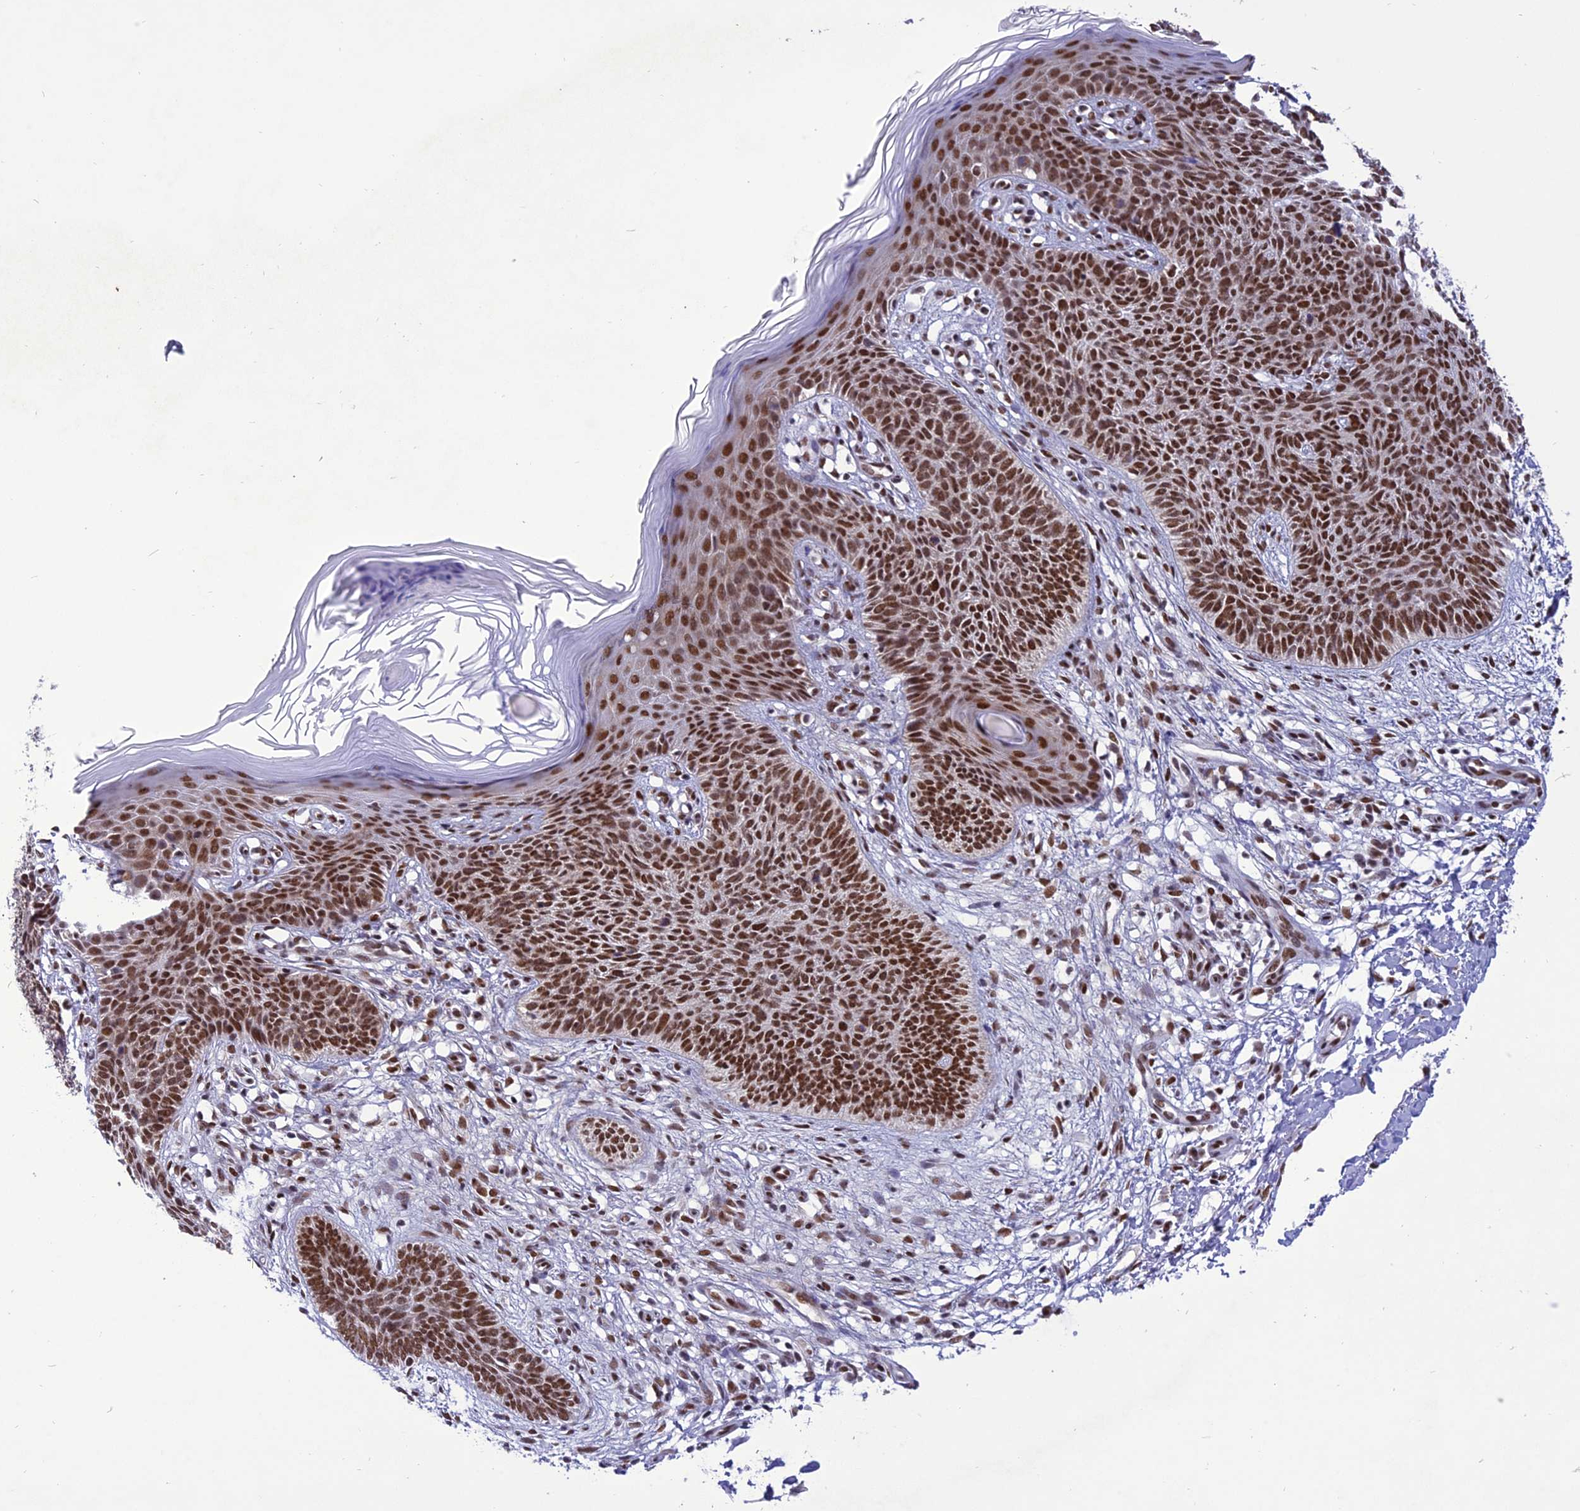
{"staining": {"intensity": "strong", "quantity": ">75%", "location": "nuclear"}, "tissue": "skin cancer", "cell_type": "Tumor cells", "image_type": "cancer", "snomed": [{"axis": "morphology", "description": "Basal cell carcinoma"}, {"axis": "topography", "description": "Skin"}], "caption": "Tumor cells show strong nuclear staining in about >75% of cells in skin basal cell carcinoma.", "gene": "DDX1", "patient": {"sex": "female", "age": 66}}